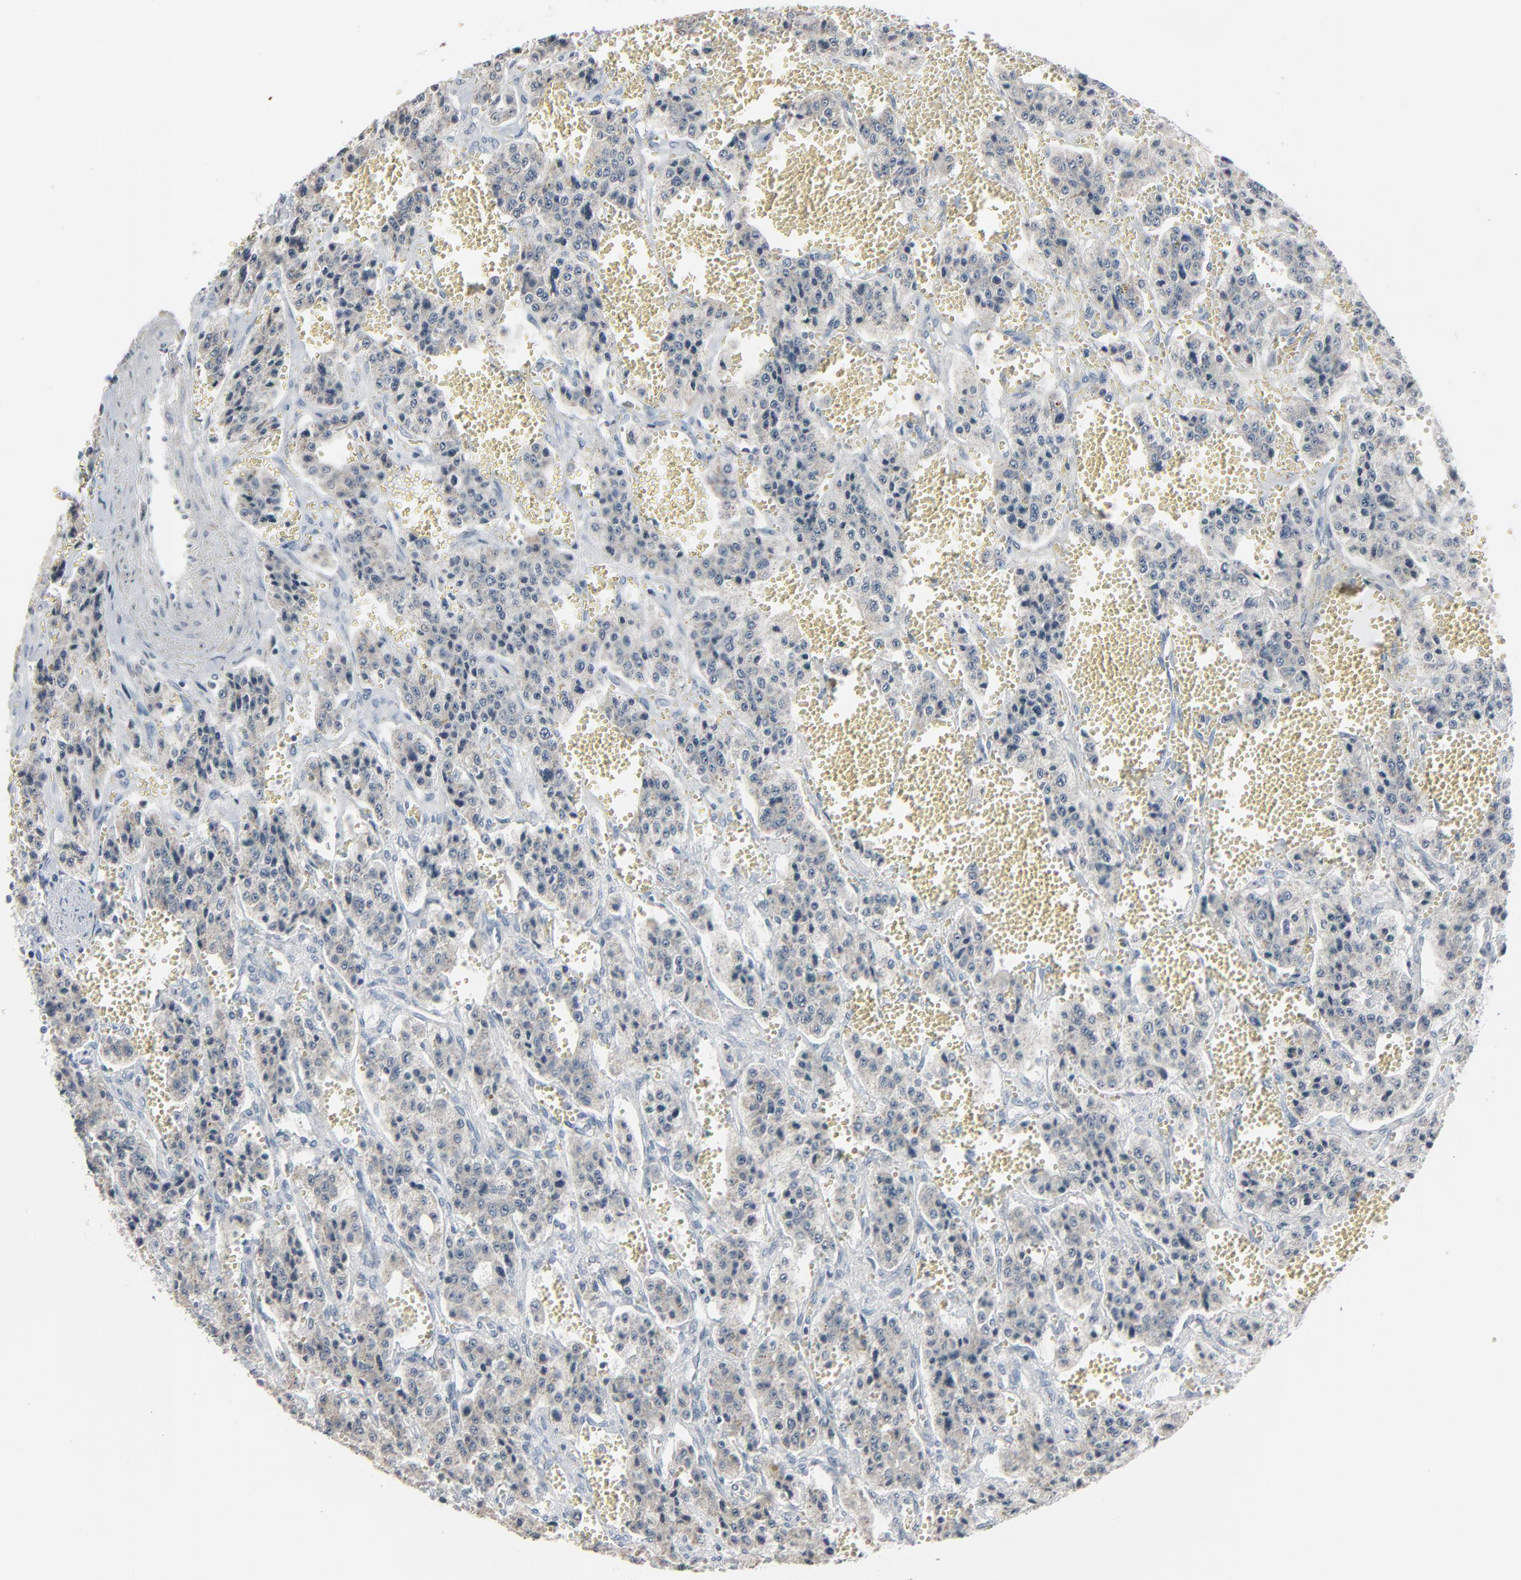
{"staining": {"intensity": "weak", "quantity": ">75%", "location": "cytoplasmic/membranous"}, "tissue": "carcinoid", "cell_type": "Tumor cells", "image_type": "cancer", "snomed": [{"axis": "morphology", "description": "Carcinoid, malignant, NOS"}, {"axis": "topography", "description": "Small intestine"}], "caption": "IHC staining of malignant carcinoid, which exhibits low levels of weak cytoplasmic/membranous positivity in about >75% of tumor cells indicating weak cytoplasmic/membranous protein staining. The staining was performed using DAB (3,3'-diaminobenzidine) (brown) for protein detection and nuclei were counterstained in hematoxylin (blue).", "gene": "SAGE1", "patient": {"sex": "male", "age": 52}}